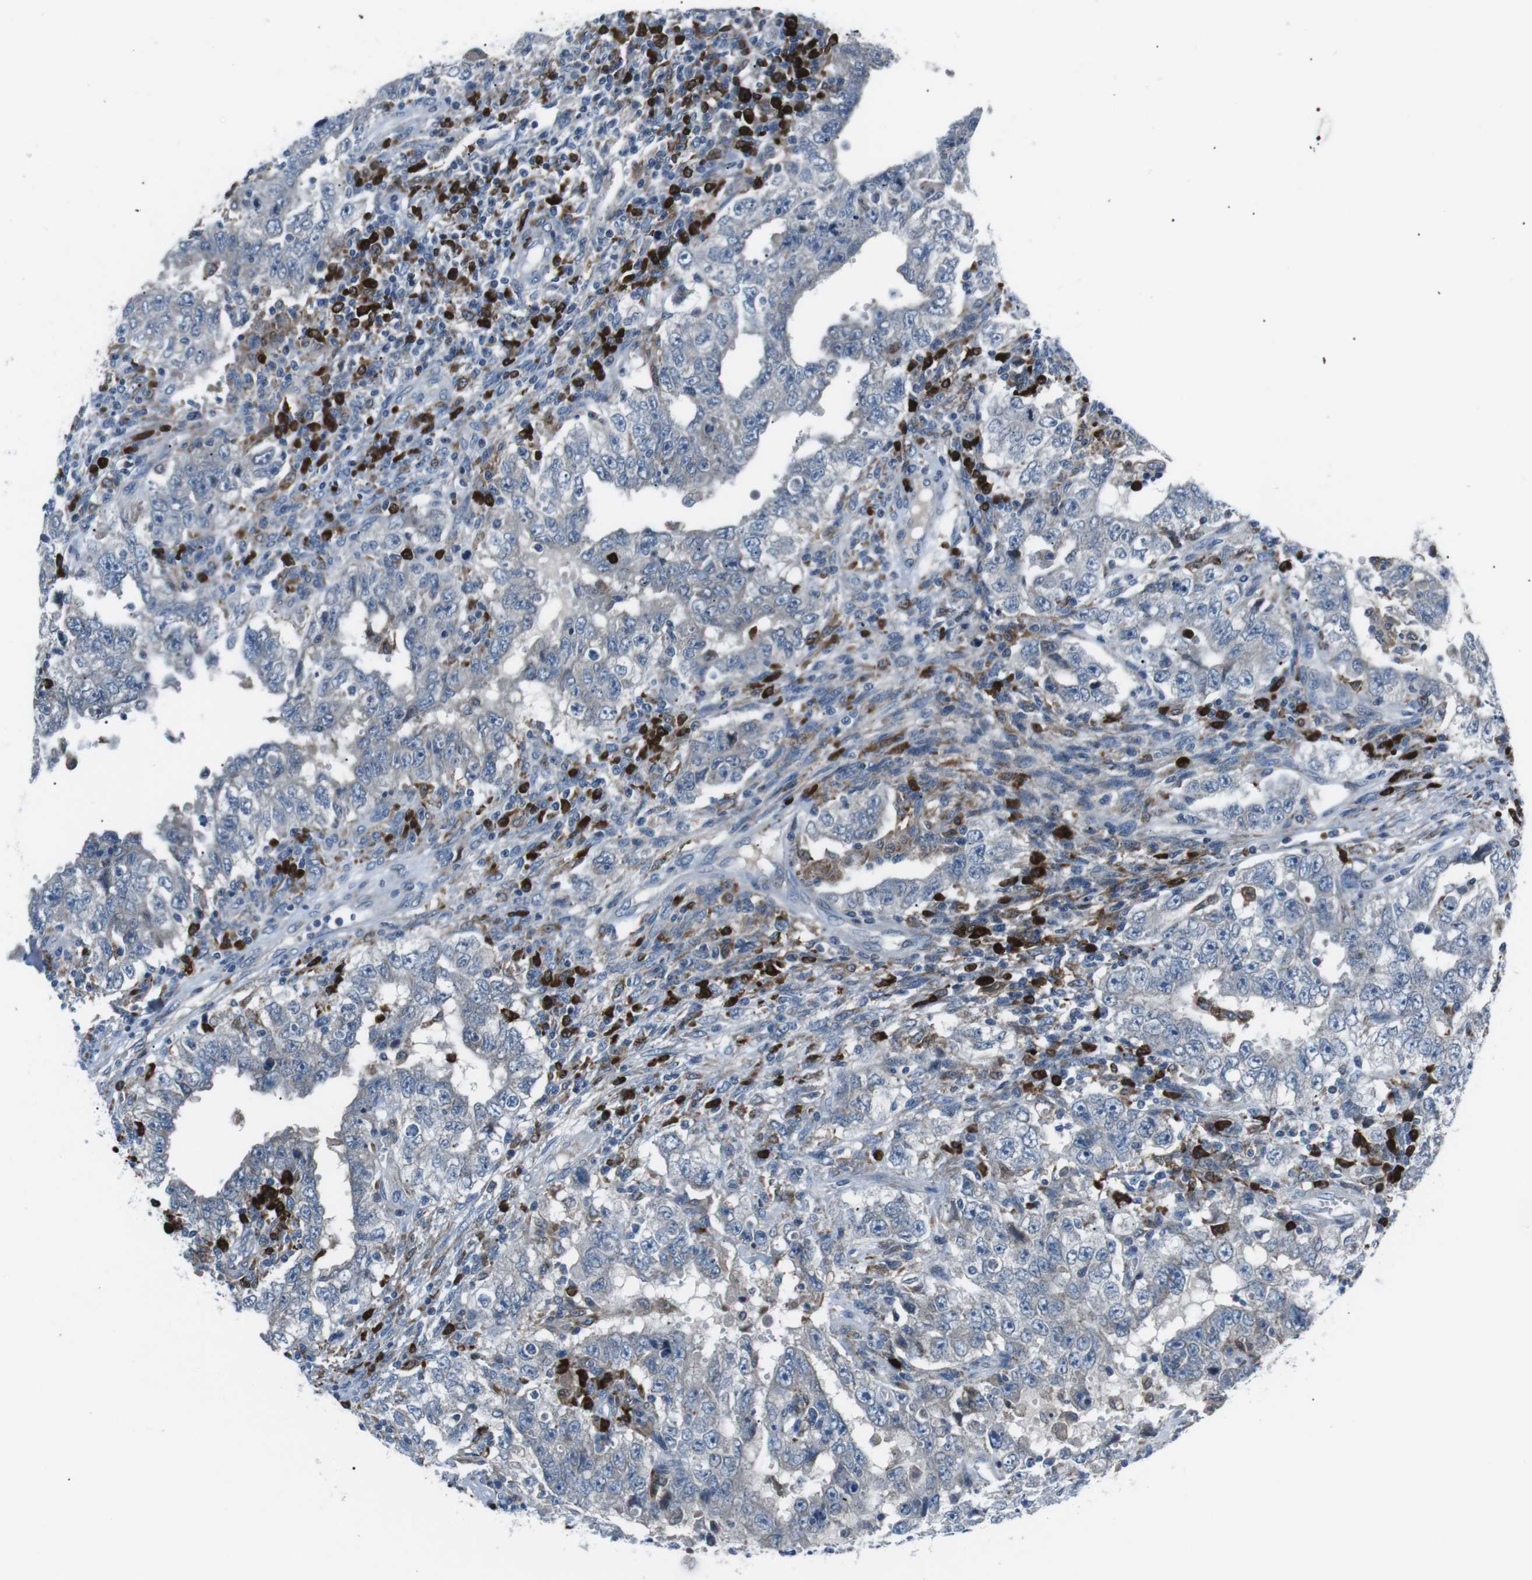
{"staining": {"intensity": "negative", "quantity": "none", "location": "none"}, "tissue": "testis cancer", "cell_type": "Tumor cells", "image_type": "cancer", "snomed": [{"axis": "morphology", "description": "Carcinoma, Embryonal, NOS"}, {"axis": "topography", "description": "Testis"}], "caption": "An image of human testis cancer is negative for staining in tumor cells.", "gene": "BLNK", "patient": {"sex": "male", "age": 26}}